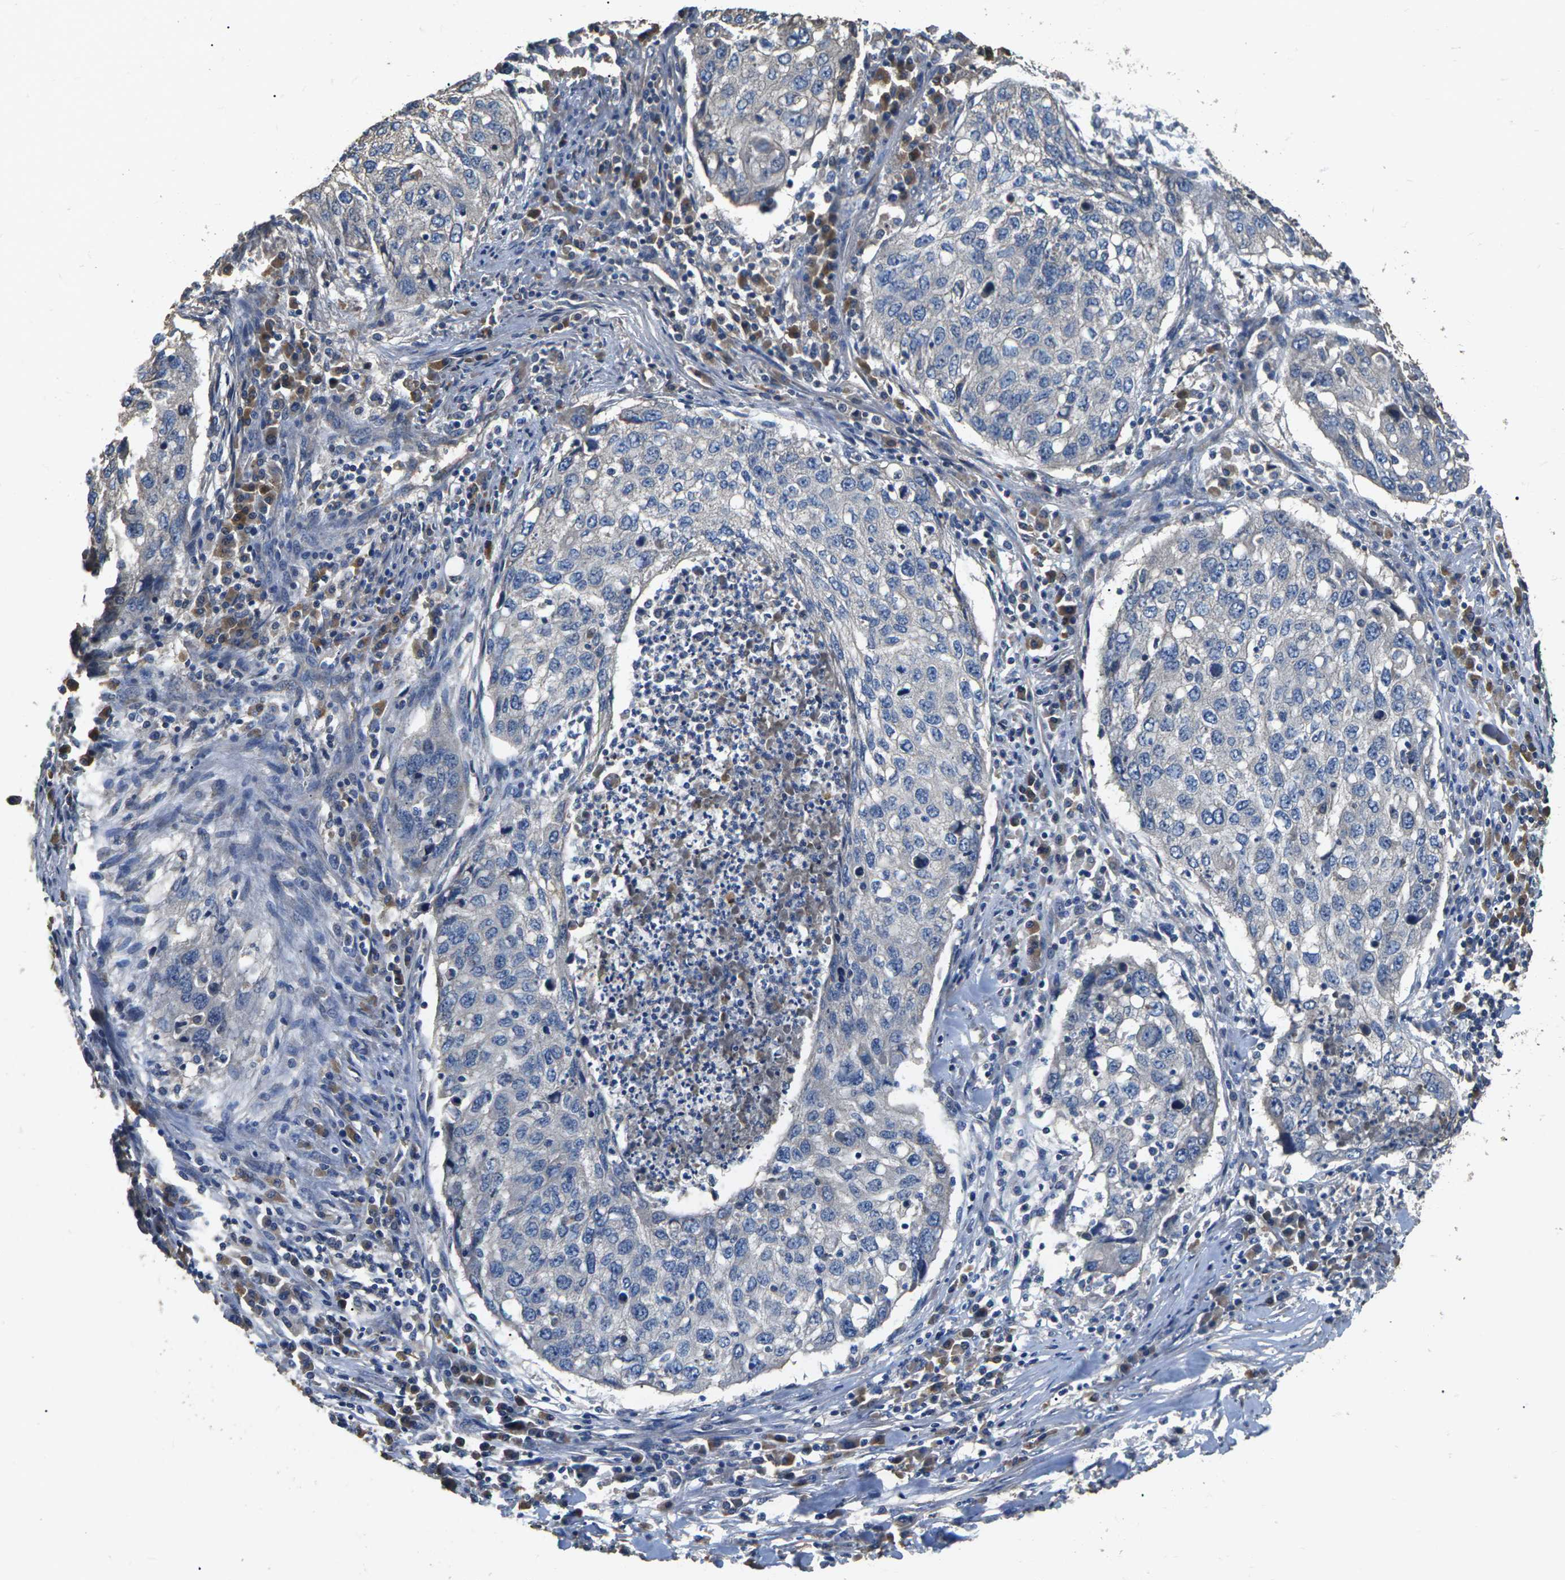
{"staining": {"intensity": "negative", "quantity": "none", "location": "none"}, "tissue": "lung cancer", "cell_type": "Tumor cells", "image_type": "cancer", "snomed": [{"axis": "morphology", "description": "Squamous cell carcinoma, NOS"}, {"axis": "topography", "description": "Lung"}], "caption": "This is a photomicrograph of IHC staining of lung squamous cell carcinoma, which shows no expression in tumor cells. The staining was performed using DAB (3,3'-diaminobenzidine) to visualize the protein expression in brown, while the nuclei were stained in blue with hematoxylin (Magnification: 20x).", "gene": "B4GAT1", "patient": {"sex": "female", "age": 63}}